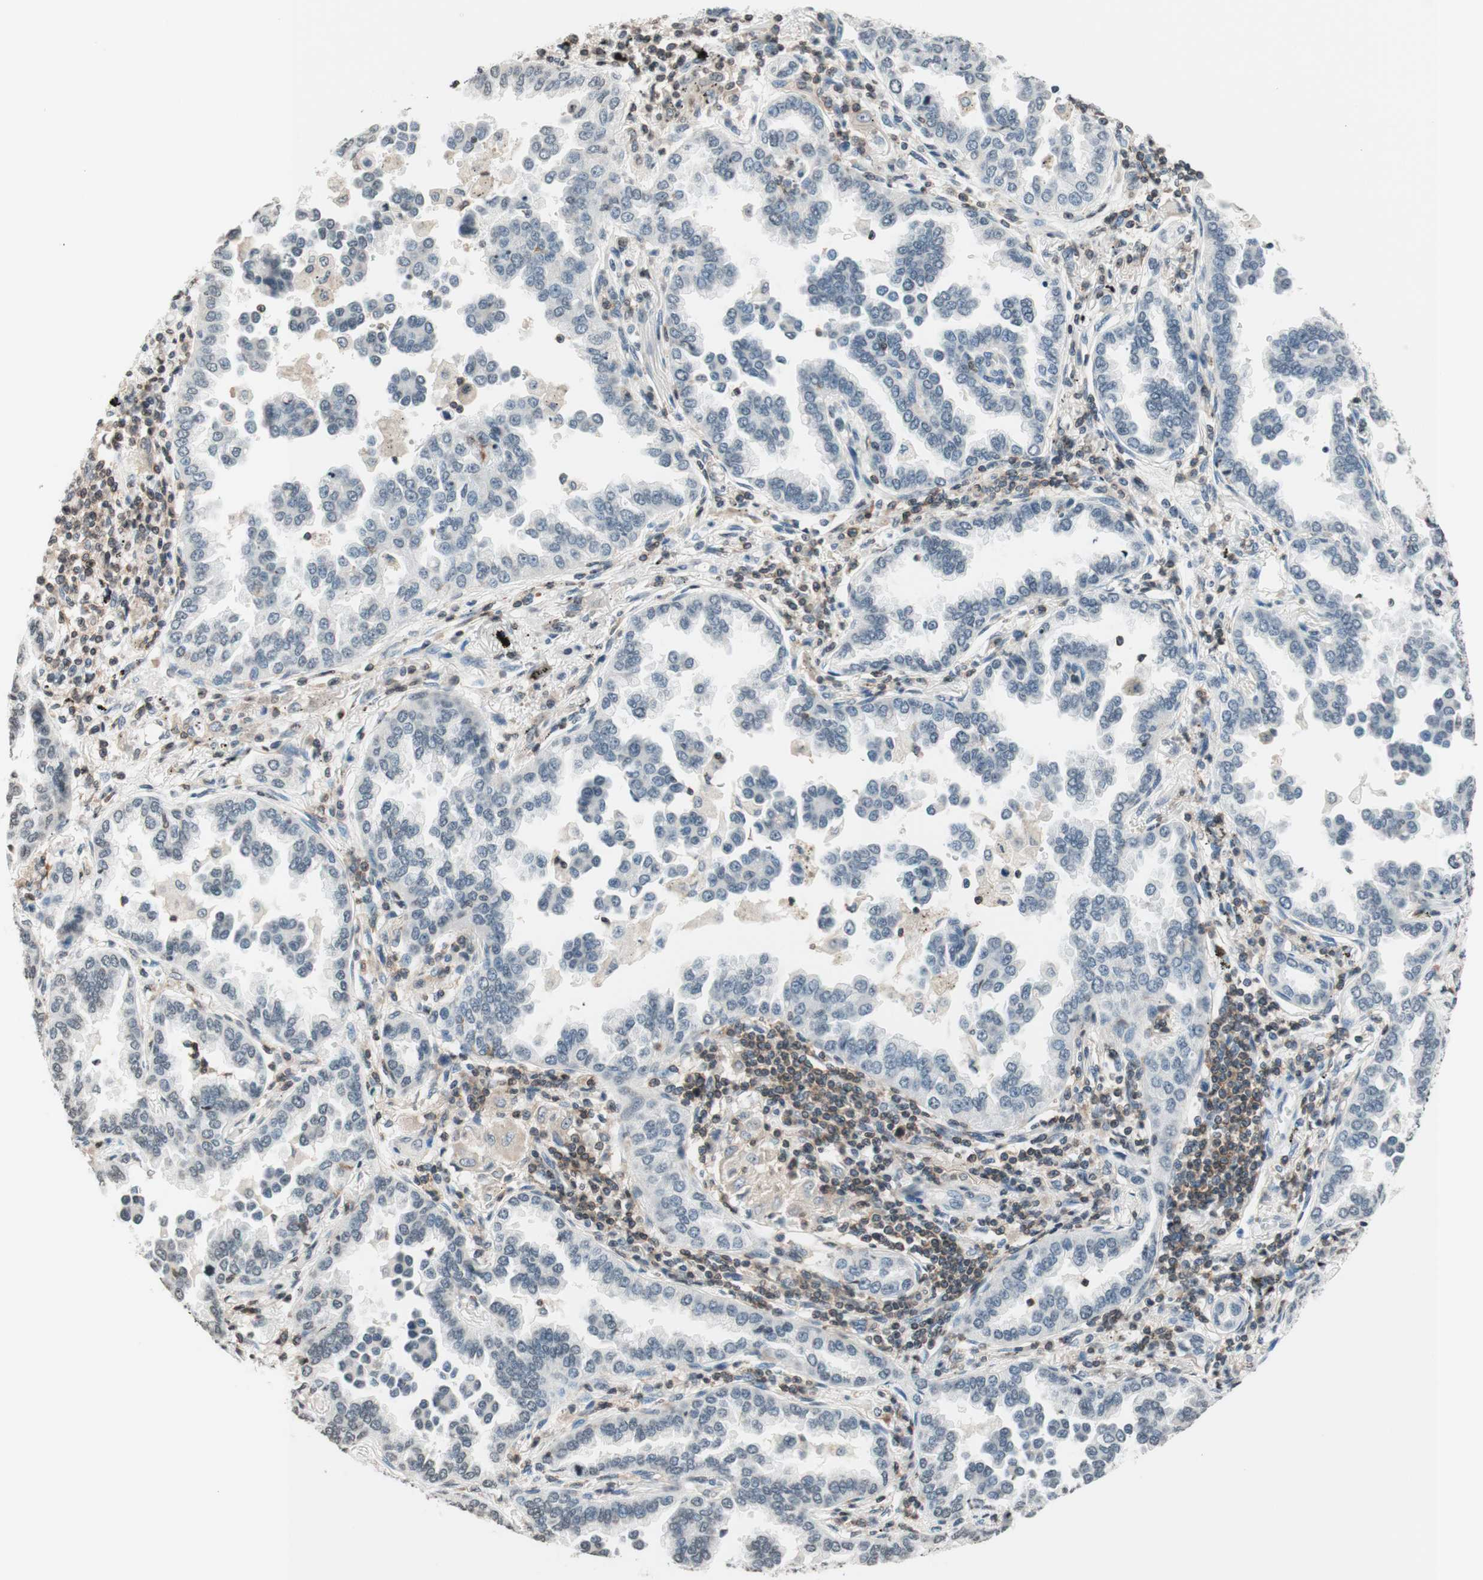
{"staining": {"intensity": "negative", "quantity": "none", "location": "none"}, "tissue": "lung cancer", "cell_type": "Tumor cells", "image_type": "cancer", "snomed": [{"axis": "morphology", "description": "Normal tissue, NOS"}, {"axis": "morphology", "description": "Adenocarcinoma, NOS"}, {"axis": "topography", "description": "Lung"}], "caption": "The micrograph displays no staining of tumor cells in adenocarcinoma (lung). Nuclei are stained in blue.", "gene": "WIPF1", "patient": {"sex": "male", "age": 59}}